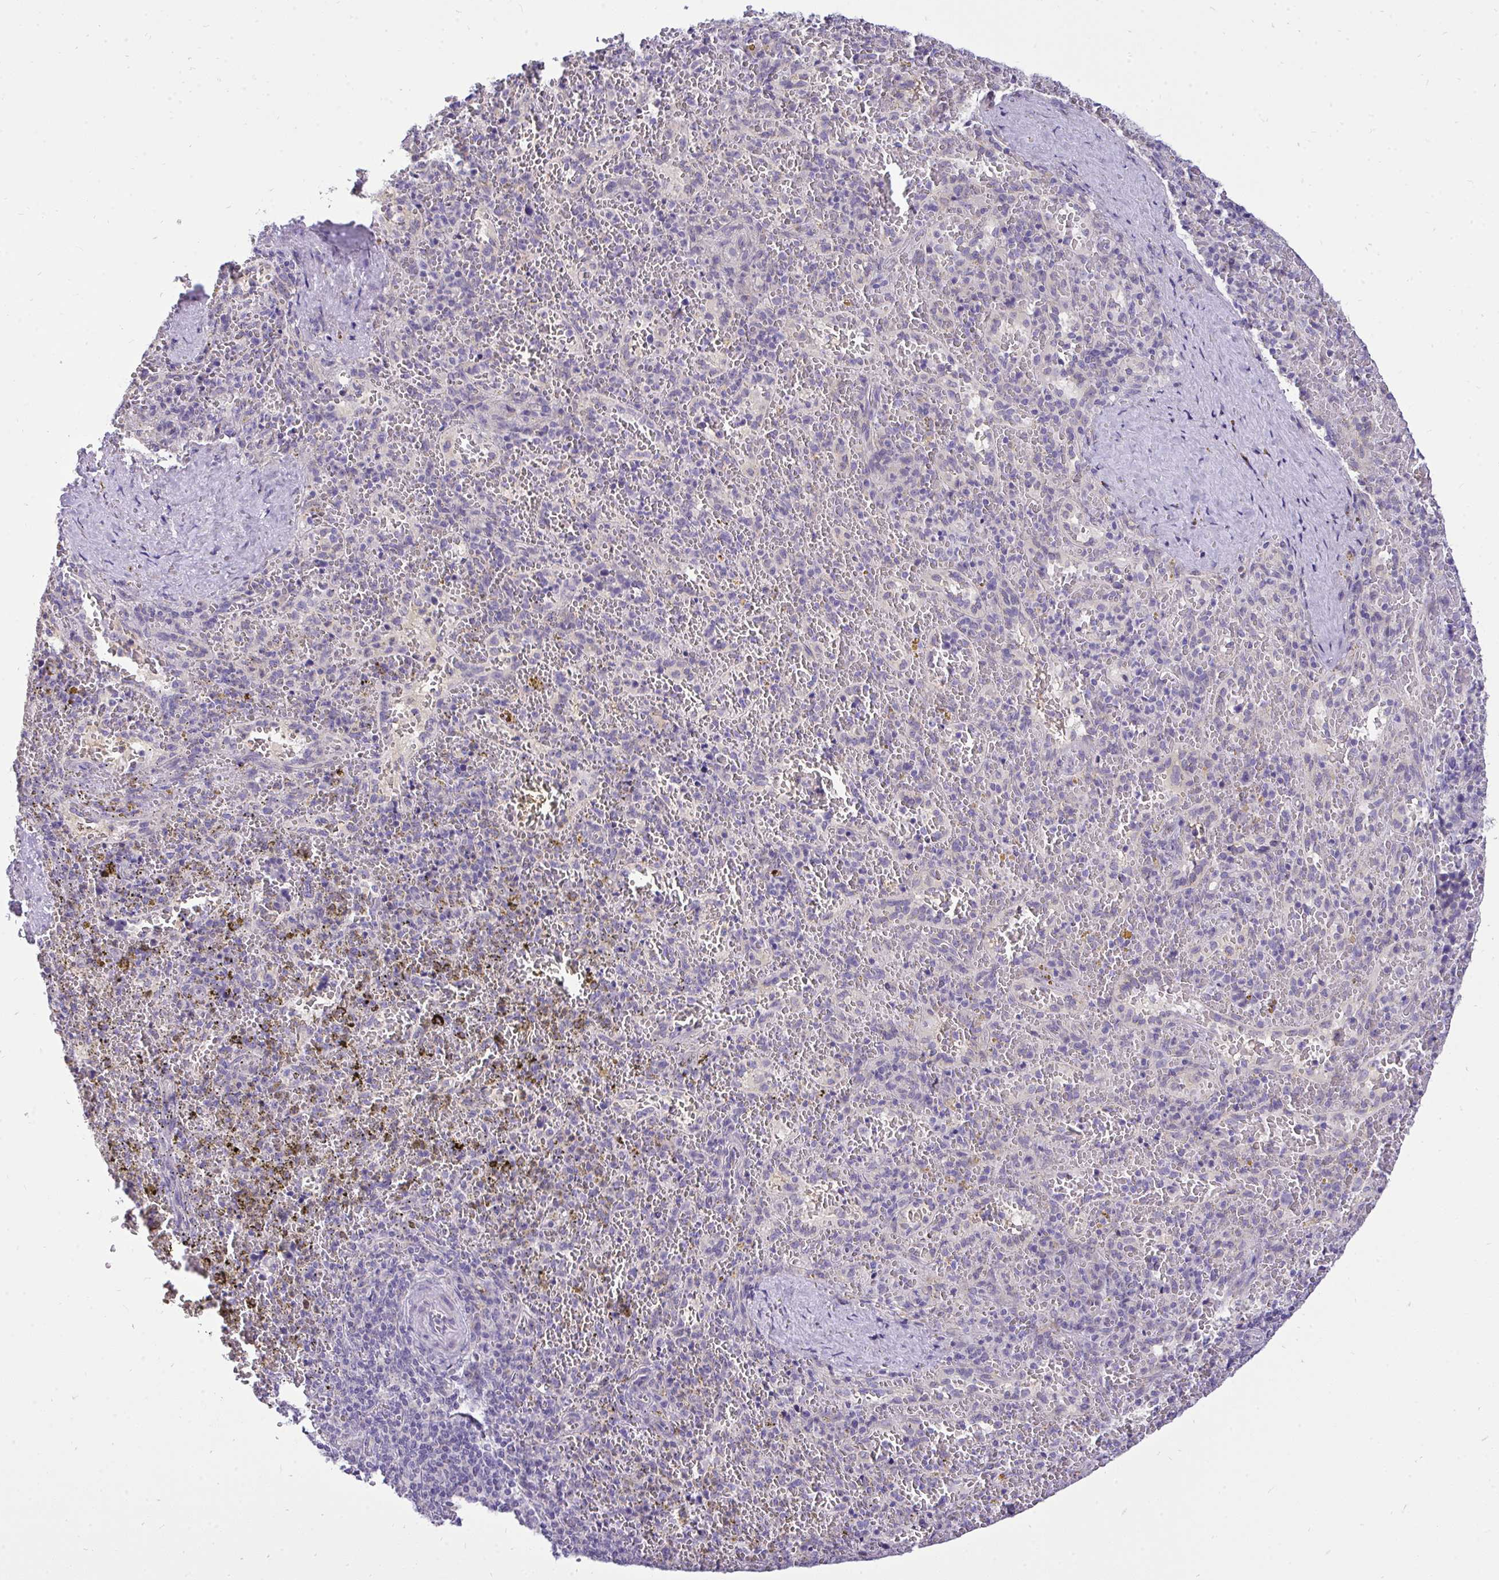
{"staining": {"intensity": "negative", "quantity": "none", "location": "none"}, "tissue": "spleen", "cell_type": "Cells in red pulp", "image_type": "normal", "snomed": [{"axis": "morphology", "description": "Normal tissue, NOS"}, {"axis": "topography", "description": "Spleen"}], "caption": "Protein analysis of benign spleen shows no significant staining in cells in red pulp.", "gene": "VGLL3", "patient": {"sex": "female", "age": 50}}